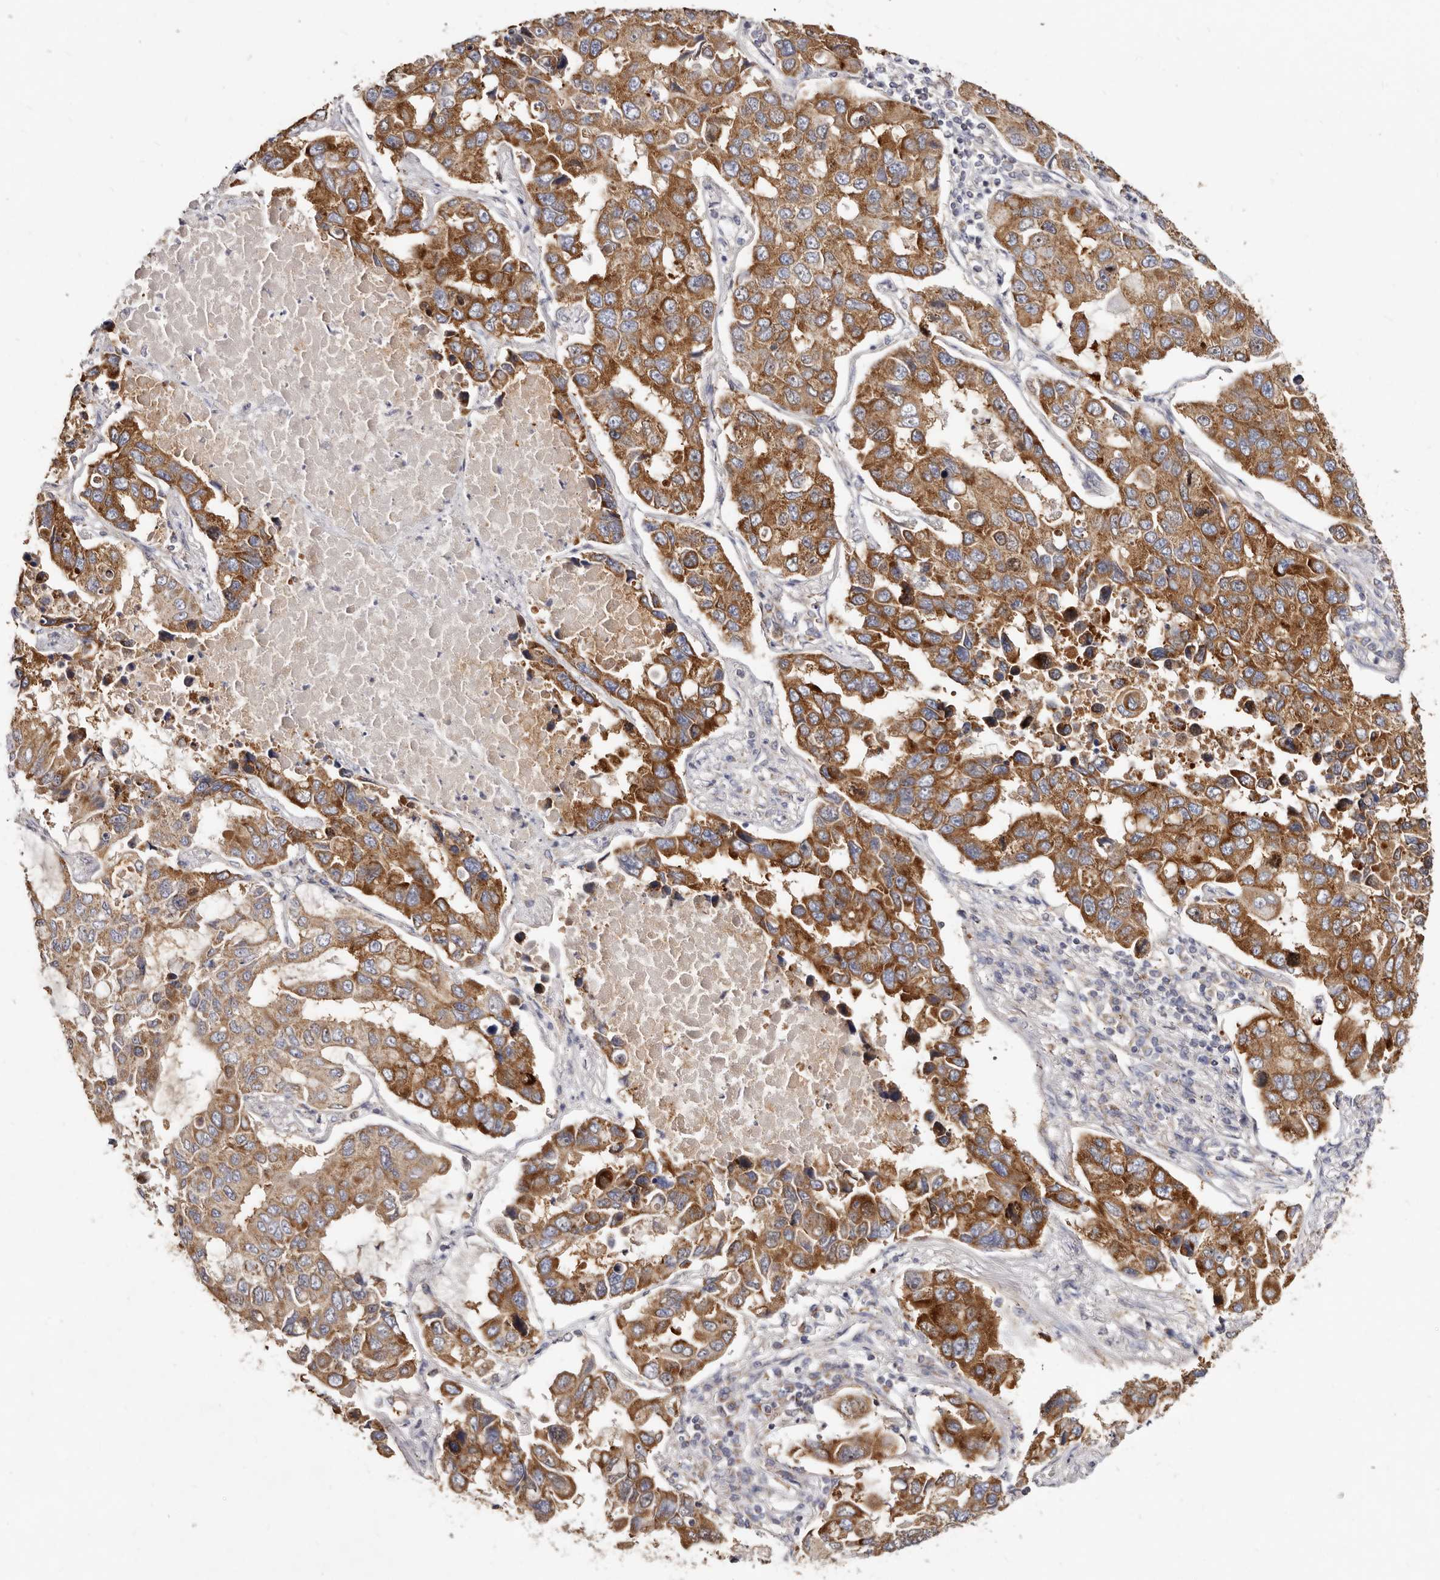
{"staining": {"intensity": "moderate", "quantity": ">75%", "location": "cytoplasmic/membranous"}, "tissue": "lung cancer", "cell_type": "Tumor cells", "image_type": "cancer", "snomed": [{"axis": "morphology", "description": "Adenocarcinoma, NOS"}, {"axis": "topography", "description": "Lung"}], "caption": "IHC image of neoplastic tissue: lung adenocarcinoma stained using immunohistochemistry (IHC) reveals medium levels of moderate protein expression localized specifically in the cytoplasmic/membranous of tumor cells, appearing as a cytoplasmic/membranous brown color.", "gene": "BAIAP2L1", "patient": {"sex": "male", "age": 64}}